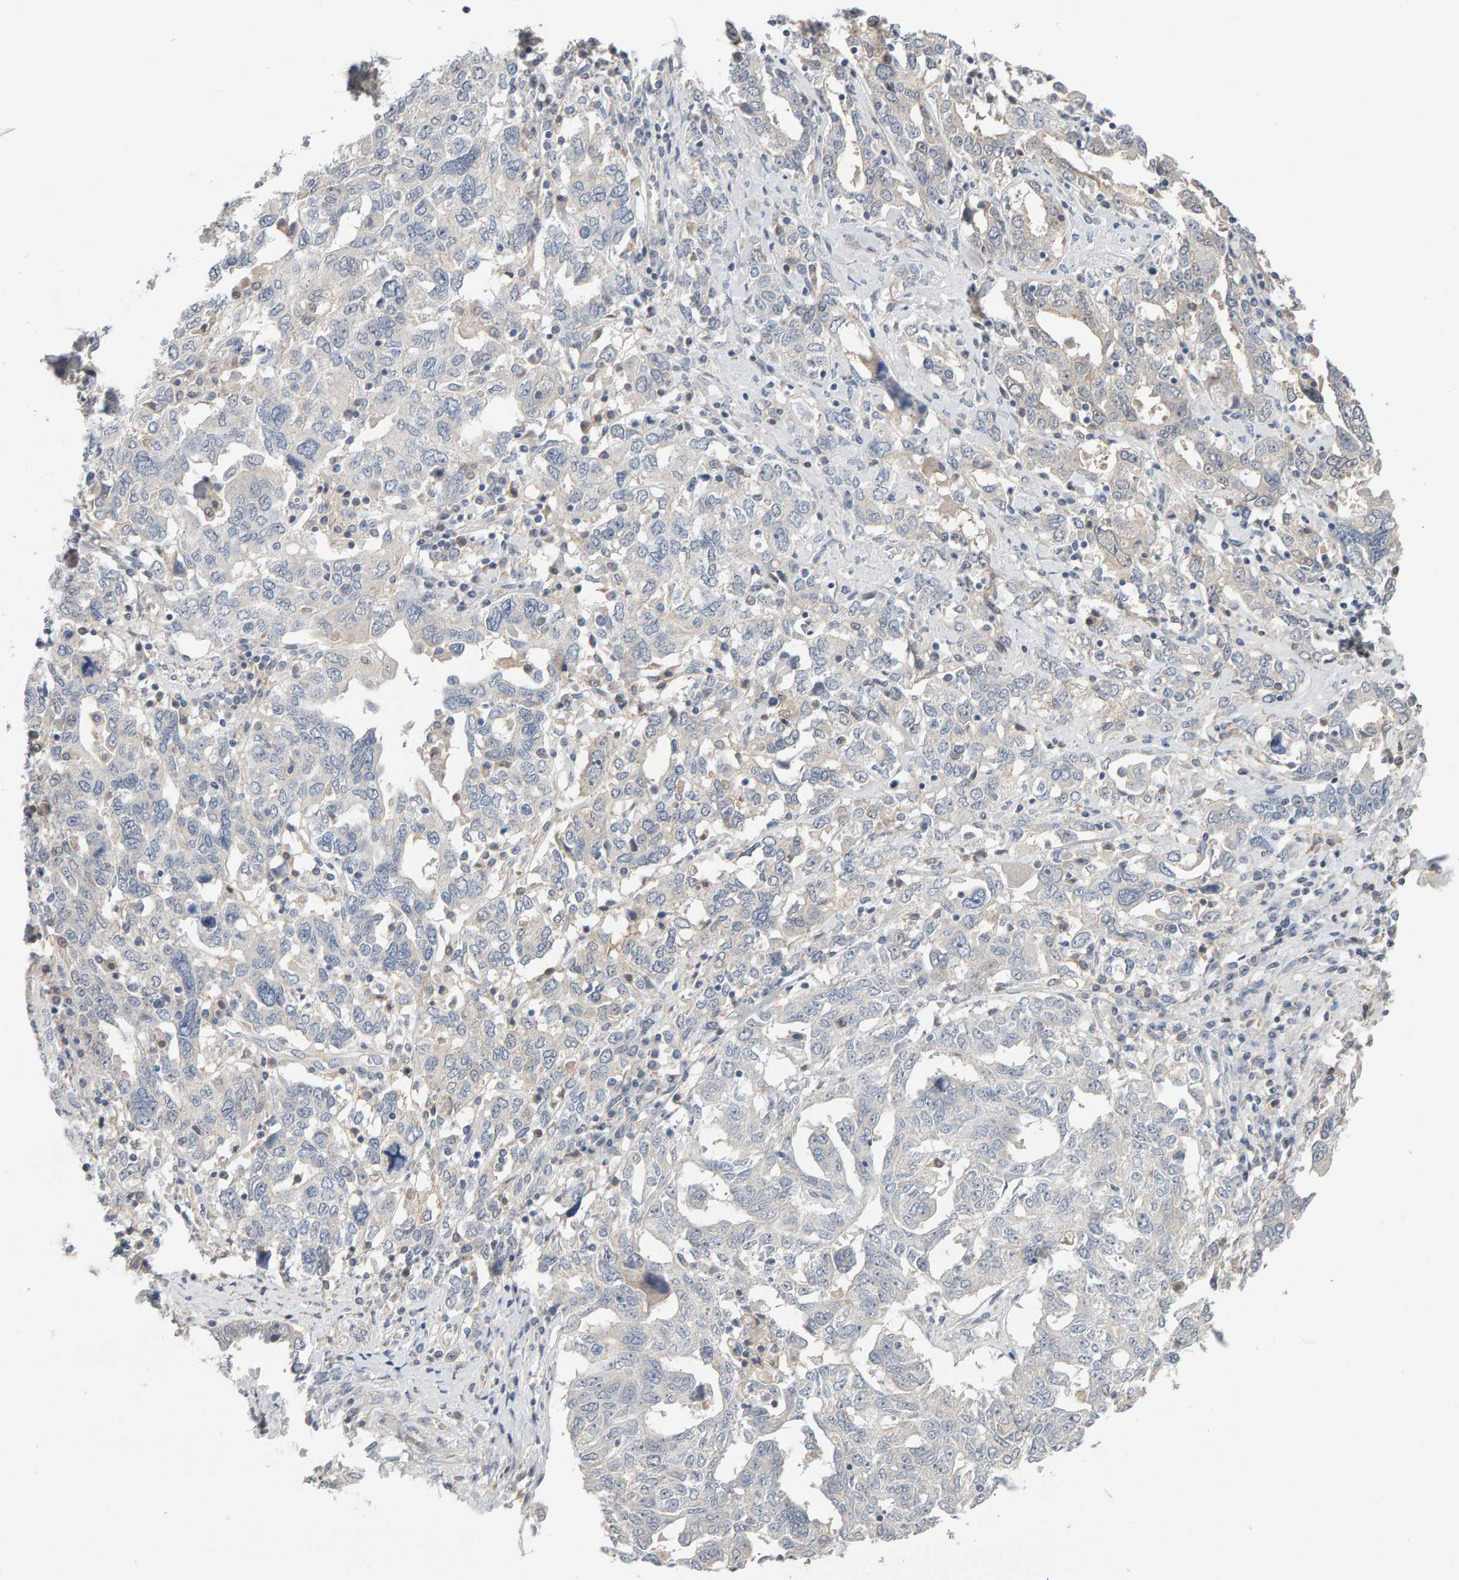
{"staining": {"intensity": "weak", "quantity": "<25%", "location": "cytoplasmic/membranous"}, "tissue": "ovarian cancer", "cell_type": "Tumor cells", "image_type": "cancer", "snomed": [{"axis": "morphology", "description": "Carcinoma, endometroid"}, {"axis": "topography", "description": "Ovary"}], "caption": "Ovarian cancer (endometroid carcinoma) was stained to show a protein in brown. There is no significant staining in tumor cells. (DAB IHC, high magnification).", "gene": "GFUS", "patient": {"sex": "female", "age": 62}}